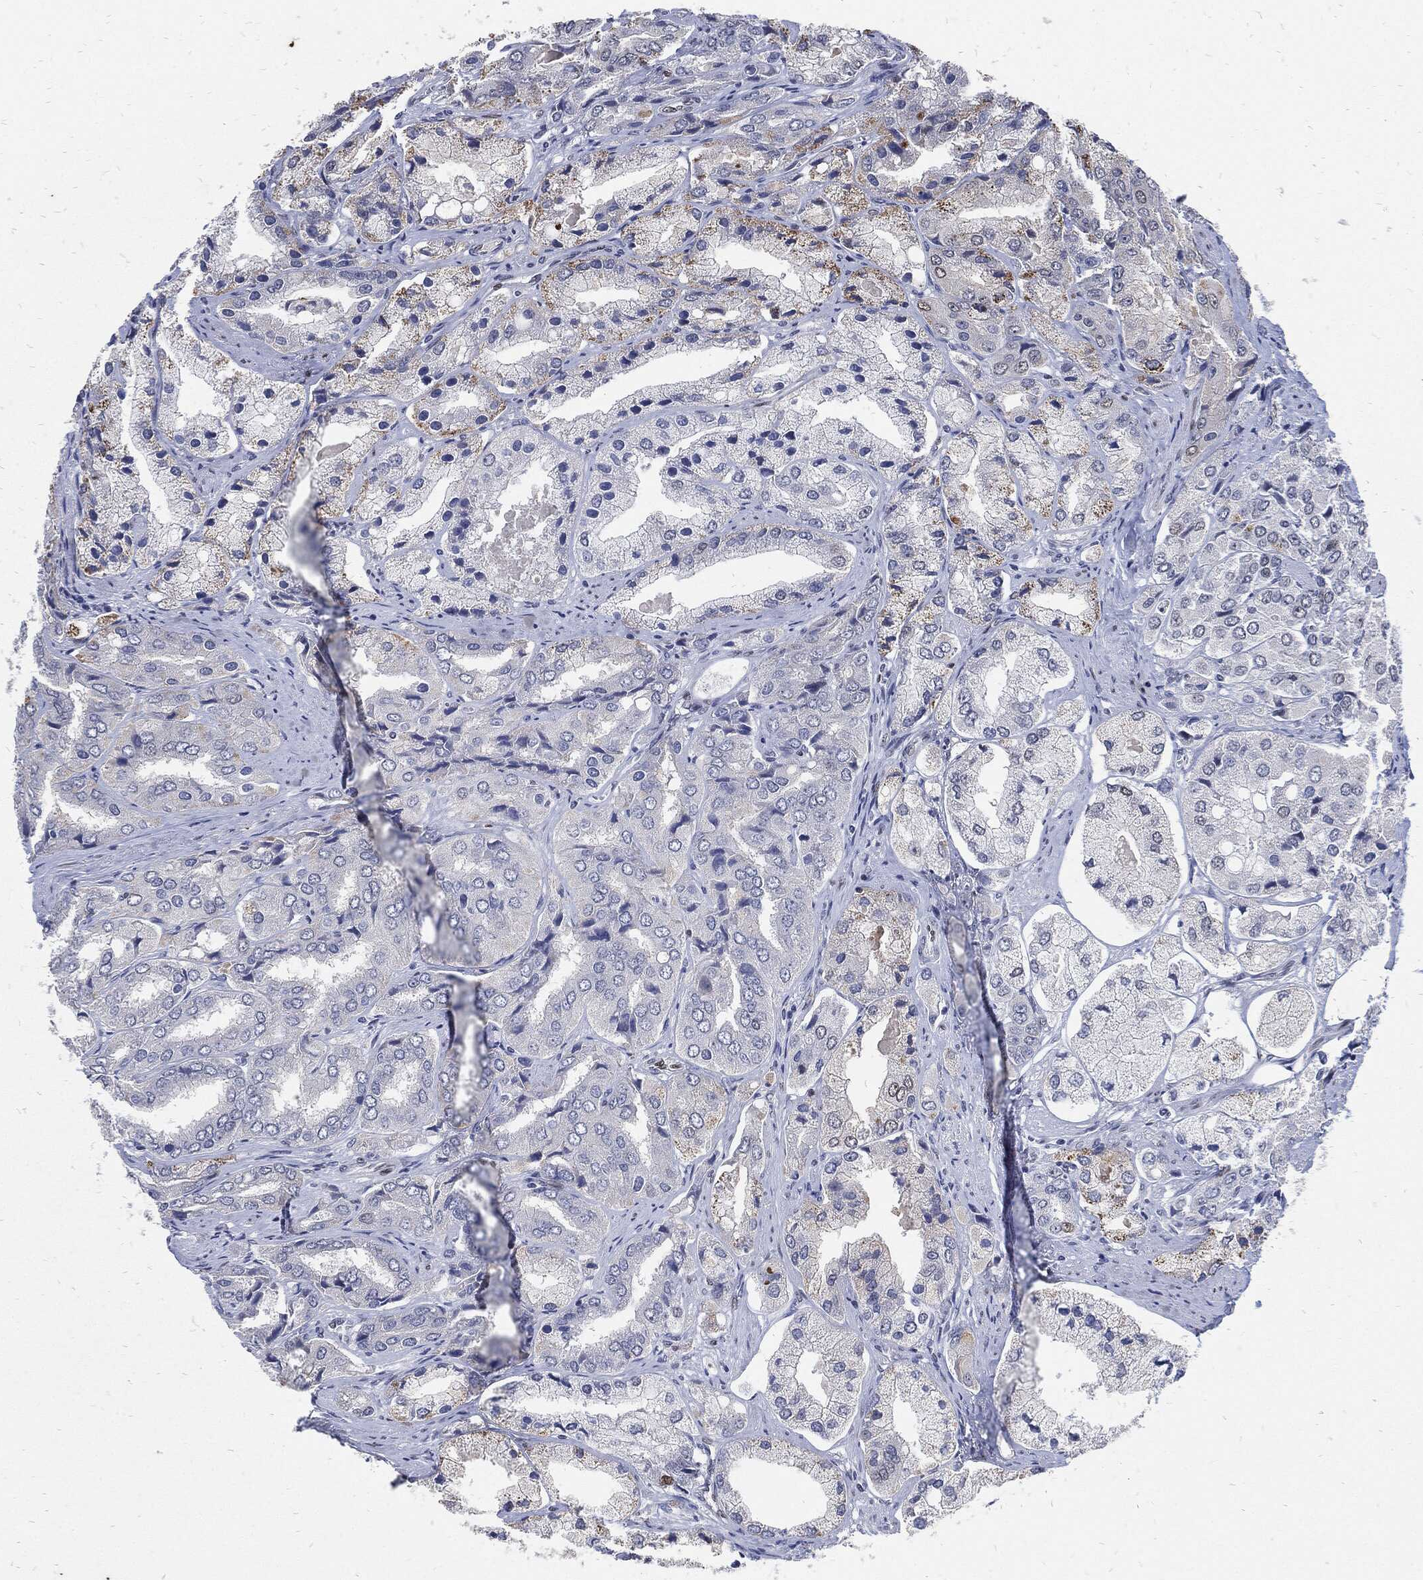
{"staining": {"intensity": "negative", "quantity": "none", "location": "none"}, "tissue": "prostate cancer", "cell_type": "Tumor cells", "image_type": "cancer", "snomed": [{"axis": "morphology", "description": "Adenocarcinoma, Low grade"}, {"axis": "topography", "description": "Prostate"}], "caption": "Prostate cancer (low-grade adenocarcinoma) was stained to show a protein in brown. There is no significant staining in tumor cells.", "gene": "JUN", "patient": {"sex": "male", "age": 69}}